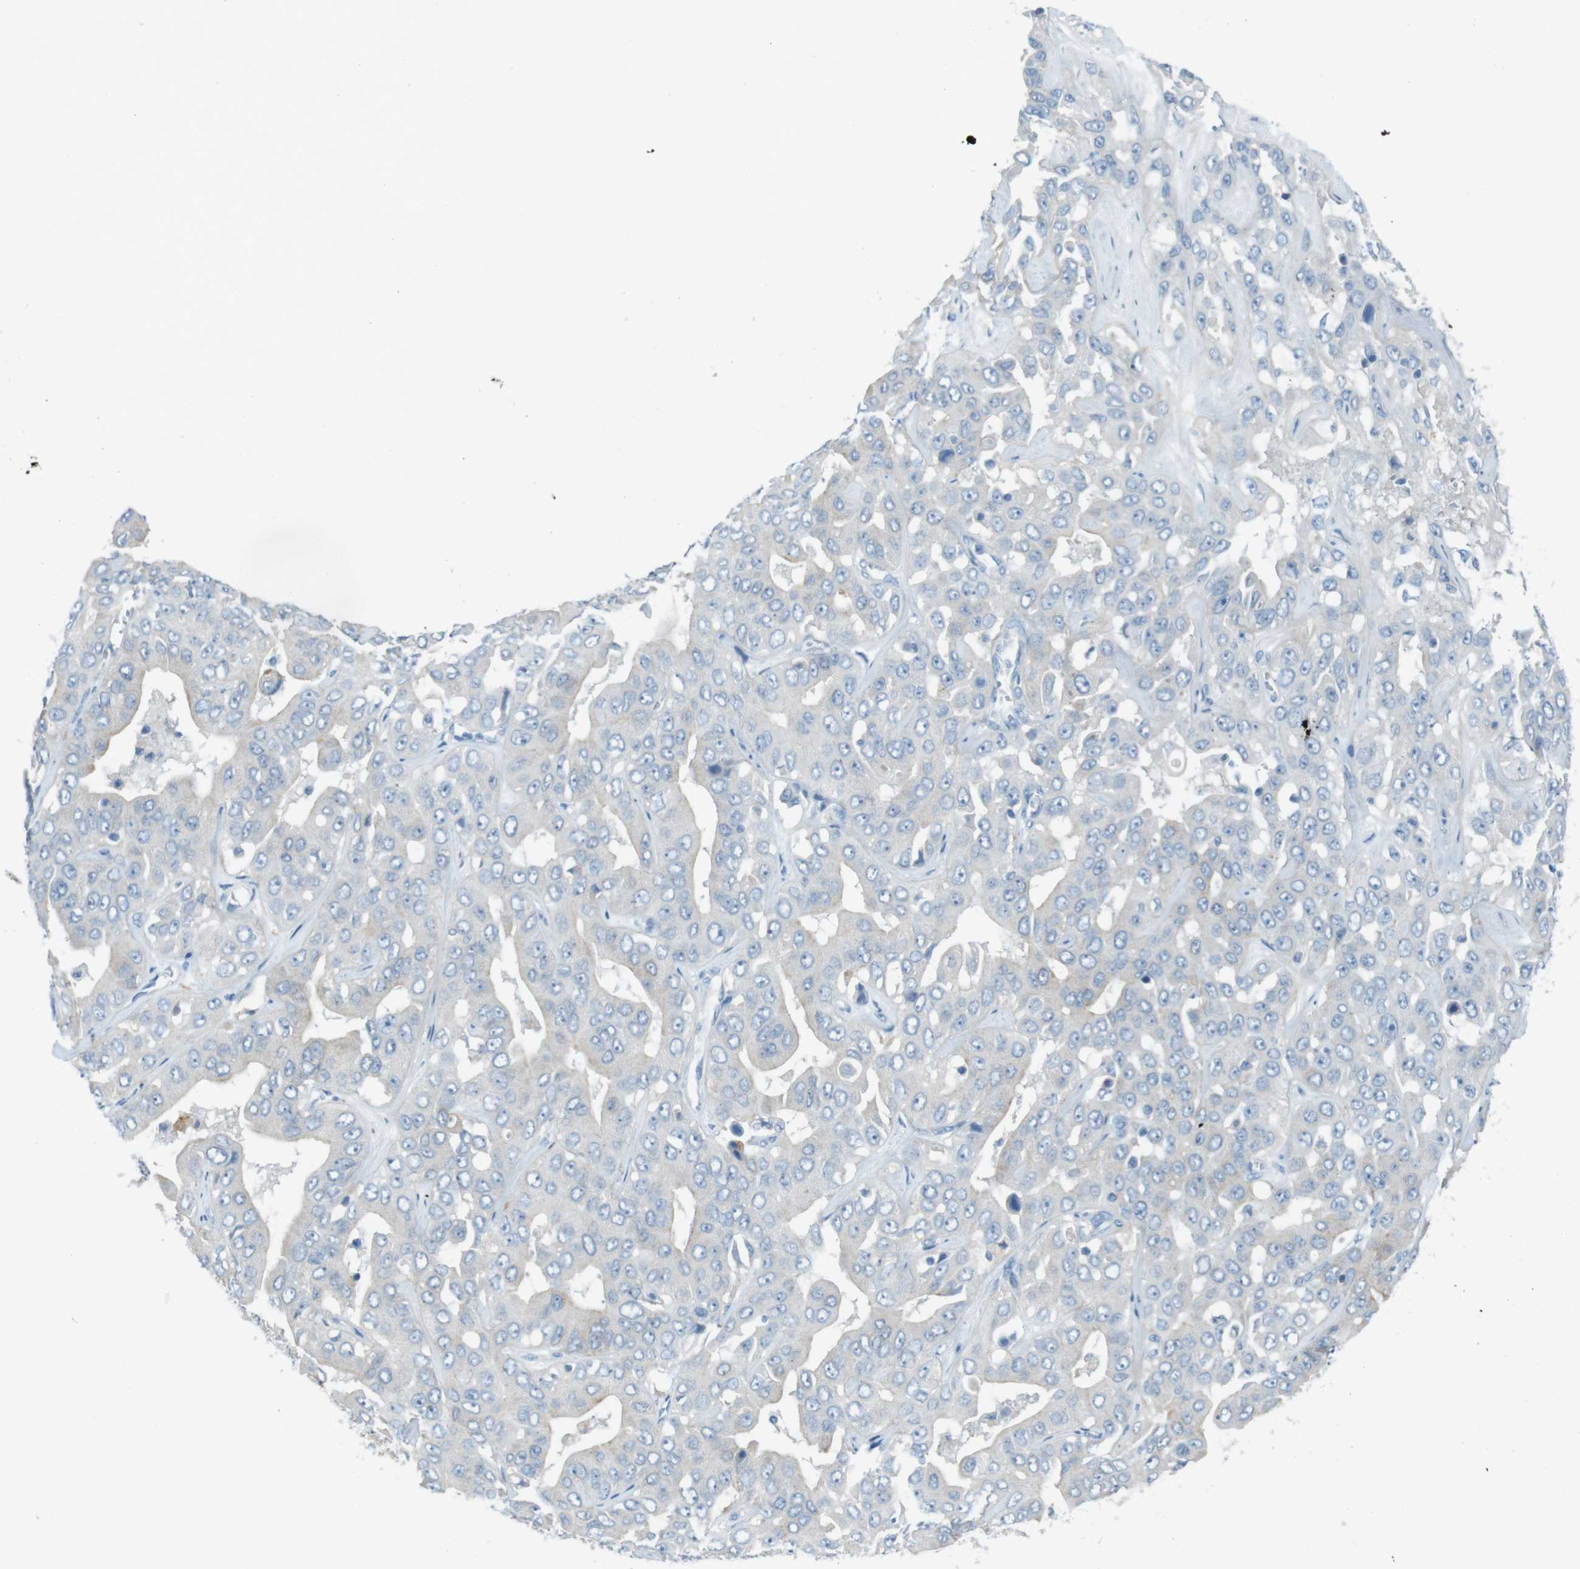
{"staining": {"intensity": "negative", "quantity": "none", "location": "none"}, "tissue": "liver cancer", "cell_type": "Tumor cells", "image_type": "cancer", "snomed": [{"axis": "morphology", "description": "Cholangiocarcinoma"}, {"axis": "topography", "description": "Liver"}], "caption": "An image of liver cancer (cholangiocarcinoma) stained for a protein exhibits no brown staining in tumor cells.", "gene": "ENTPD7", "patient": {"sex": "female", "age": 52}}